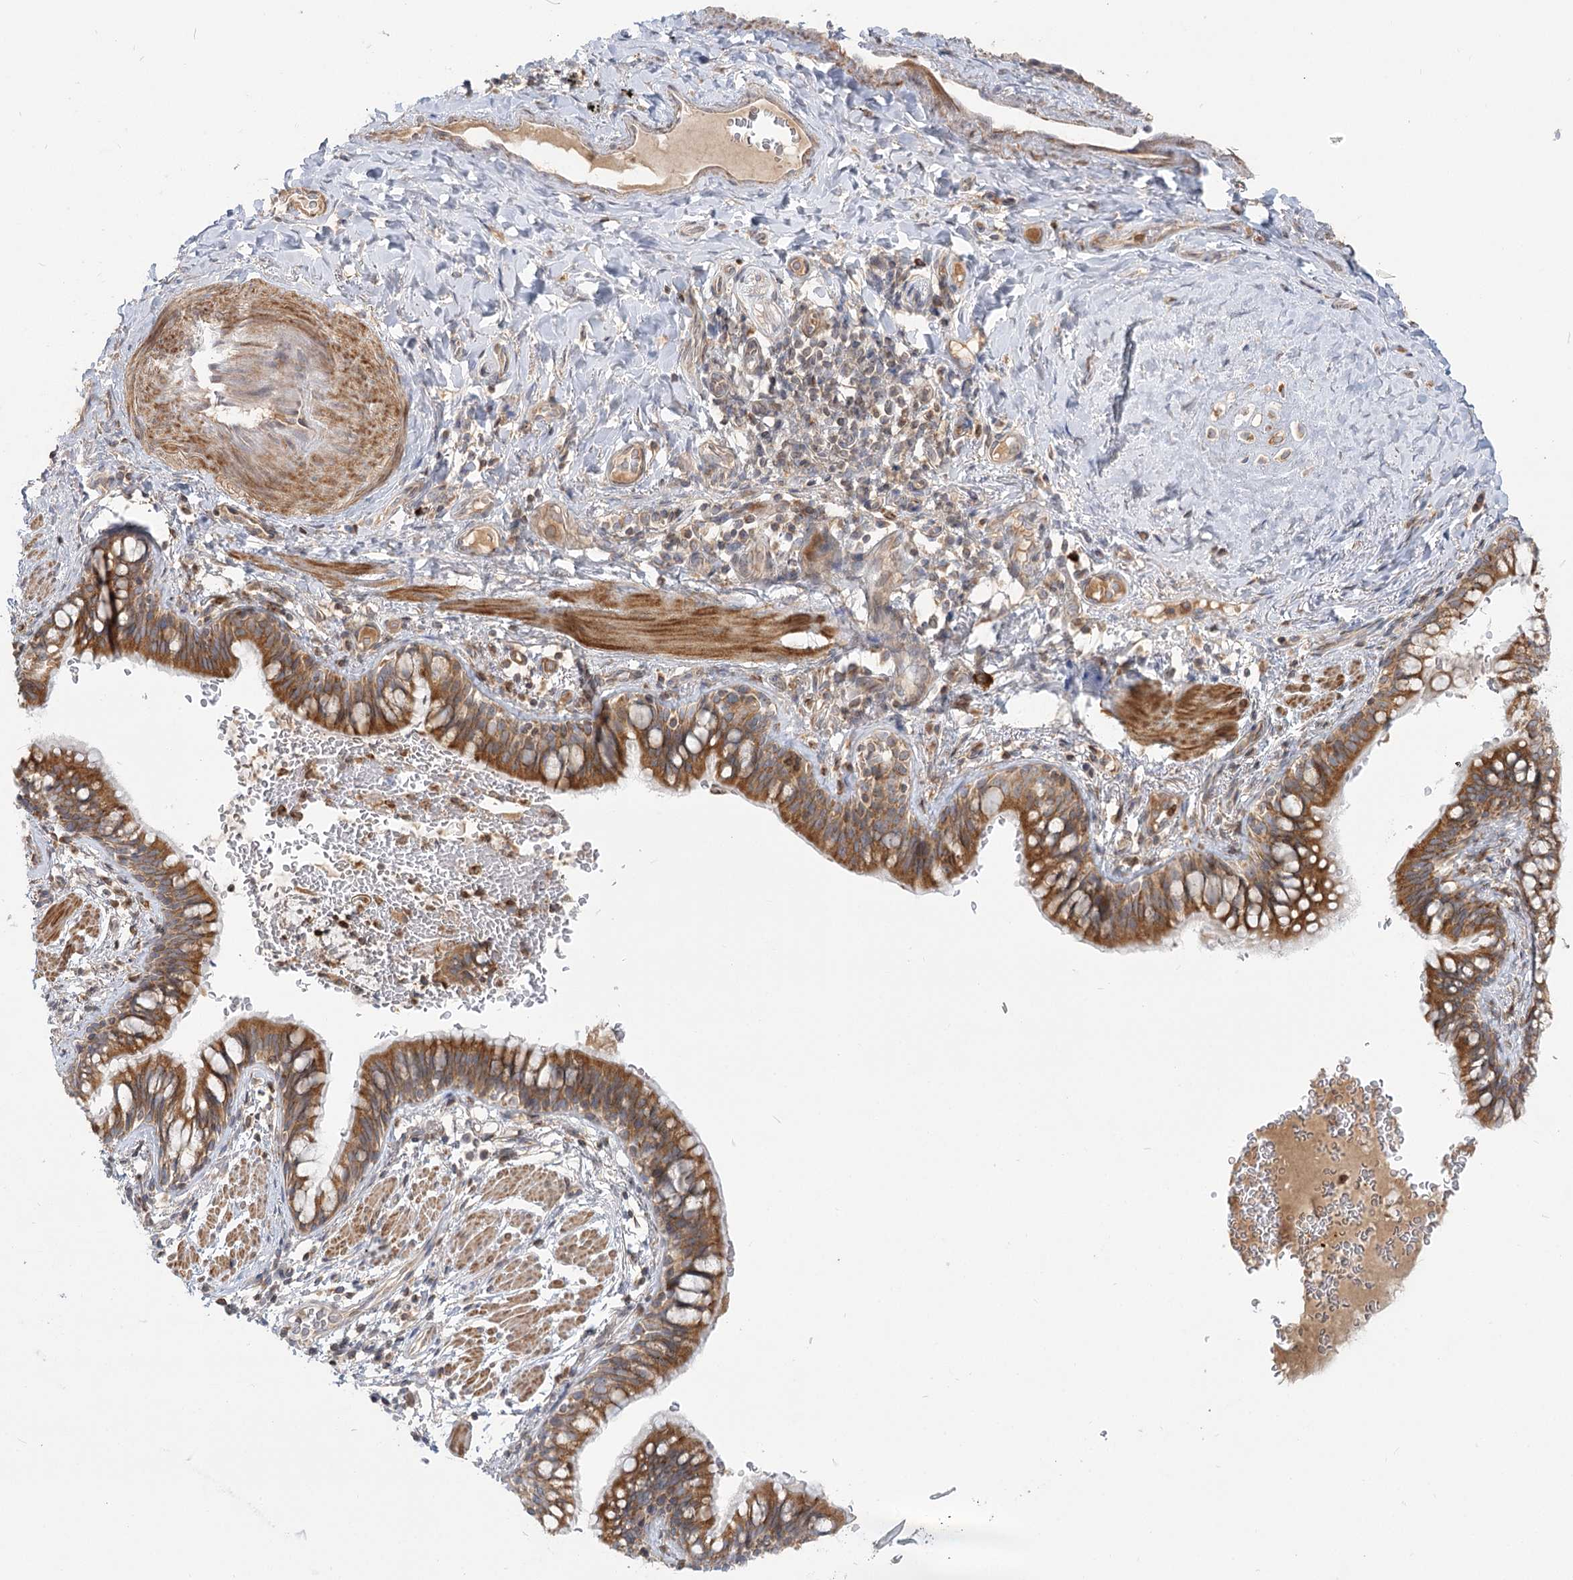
{"staining": {"intensity": "strong", "quantity": ">75%", "location": "cytoplasmic/membranous"}, "tissue": "bronchus", "cell_type": "Respiratory epithelial cells", "image_type": "normal", "snomed": [{"axis": "morphology", "description": "Normal tissue, NOS"}, {"axis": "topography", "description": "Cartilage tissue"}, {"axis": "topography", "description": "Bronchus"}], "caption": "Immunohistochemical staining of benign bronchus displays high levels of strong cytoplasmic/membranous positivity in about >75% of respiratory epithelial cells.", "gene": "MTMR3", "patient": {"sex": "female", "age": 36}}